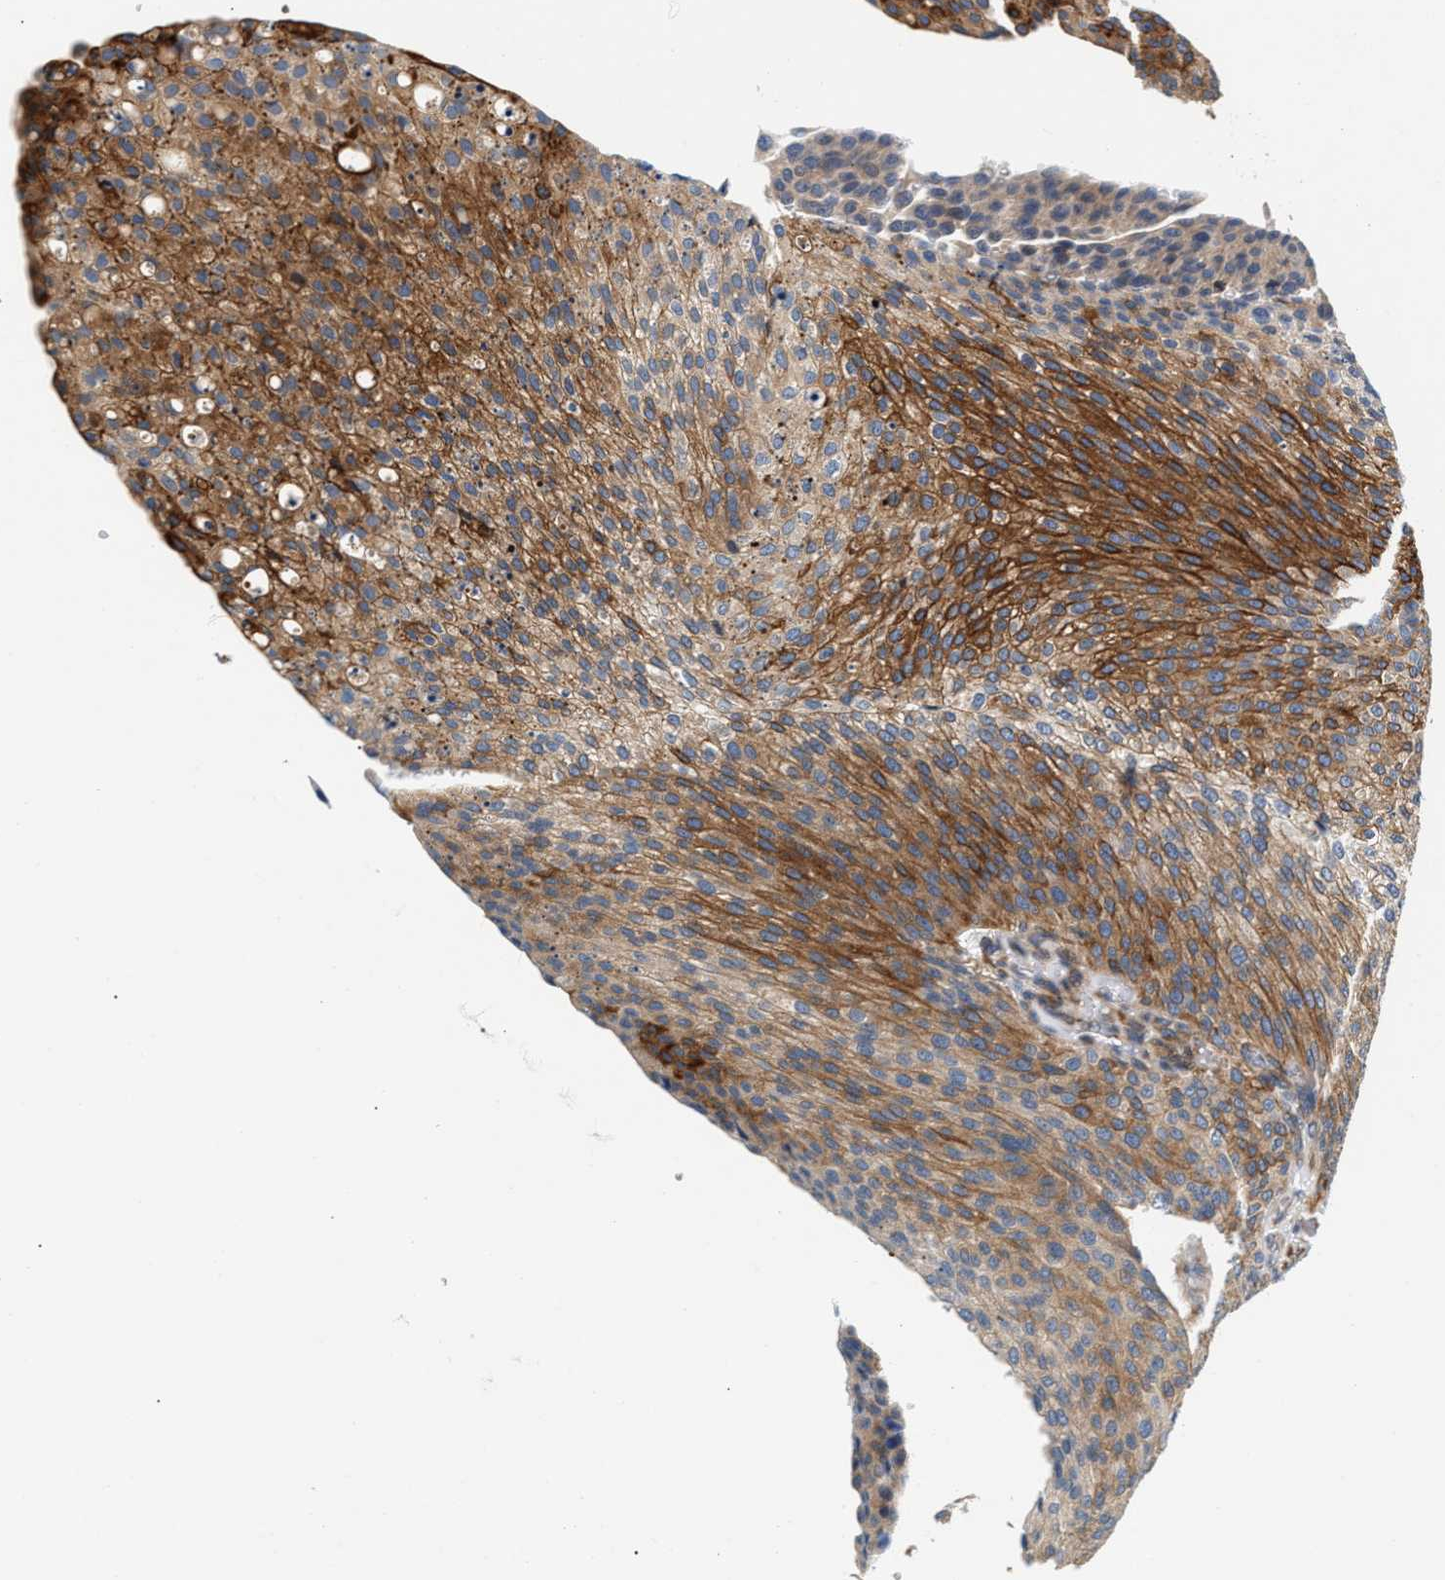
{"staining": {"intensity": "strong", "quantity": "25%-75%", "location": "cytoplasmic/membranous"}, "tissue": "urothelial cancer", "cell_type": "Tumor cells", "image_type": "cancer", "snomed": [{"axis": "morphology", "description": "Urothelial carcinoma, Low grade"}, {"axis": "topography", "description": "Smooth muscle"}, {"axis": "topography", "description": "Urinary bladder"}], "caption": "Immunohistochemical staining of human urothelial carcinoma (low-grade) displays high levels of strong cytoplasmic/membranous protein positivity in about 25%-75% of tumor cells. Using DAB (3,3'-diaminobenzidine) (brown) and hematoxylin (blue) stains, captured at high magnification using brightfield microscopy.", "gene": "IFT74", "patient": {"sex": "male", "age": 60}}